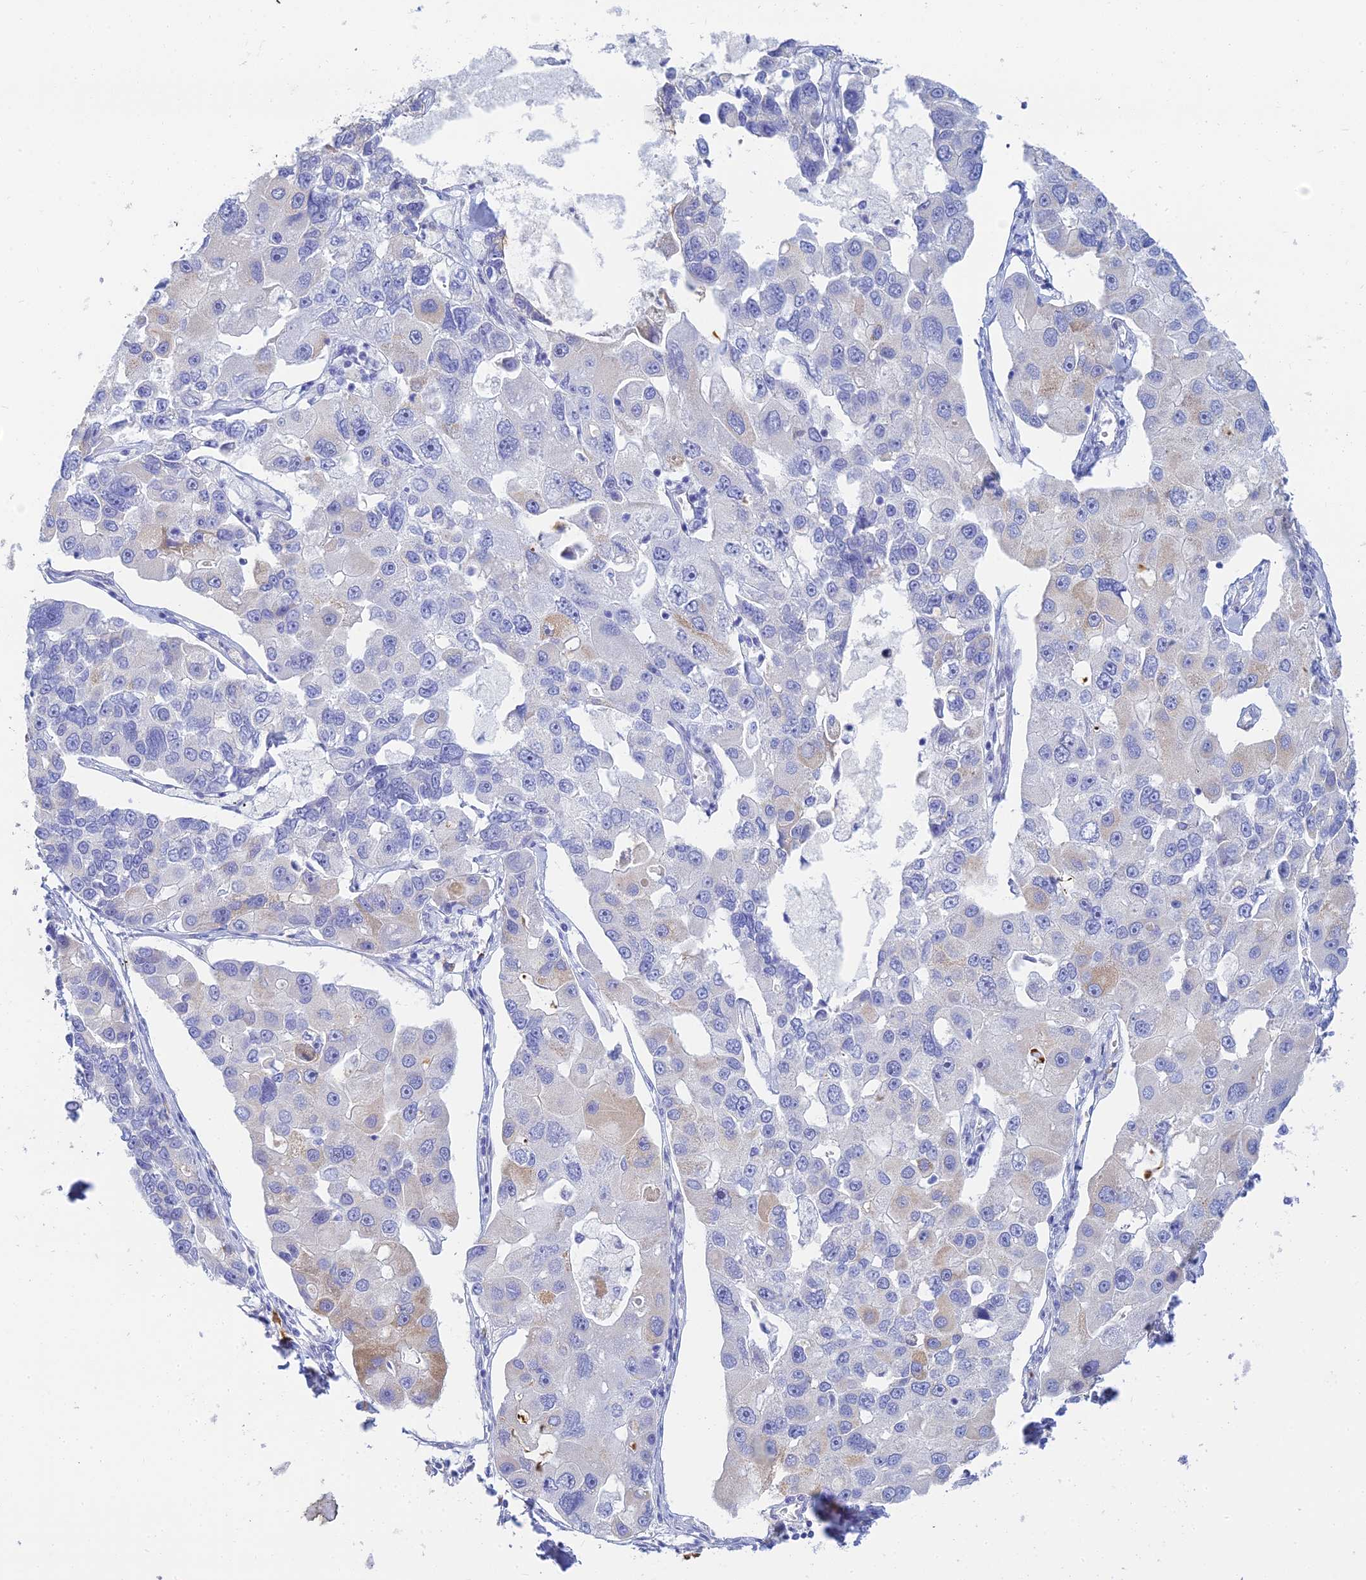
{"staining": {"intensity": "negative", "quantity": "none", "location": "none"}, "tissue": "lung cancer", "cell_type": "Tumor cells", "image_type": "cancer", "snomed": [{"axis": "morphology", "description": "Adenocarcinoma, NOS"}, {"axis": "topography", "description": "Lung"}], "caption": "This is an IHC micrograph of adenocarcinoma (lung). There is no staining in tumor cells.", "gene": "CEP152", "patient": {"sex": "female", "age": 54}}